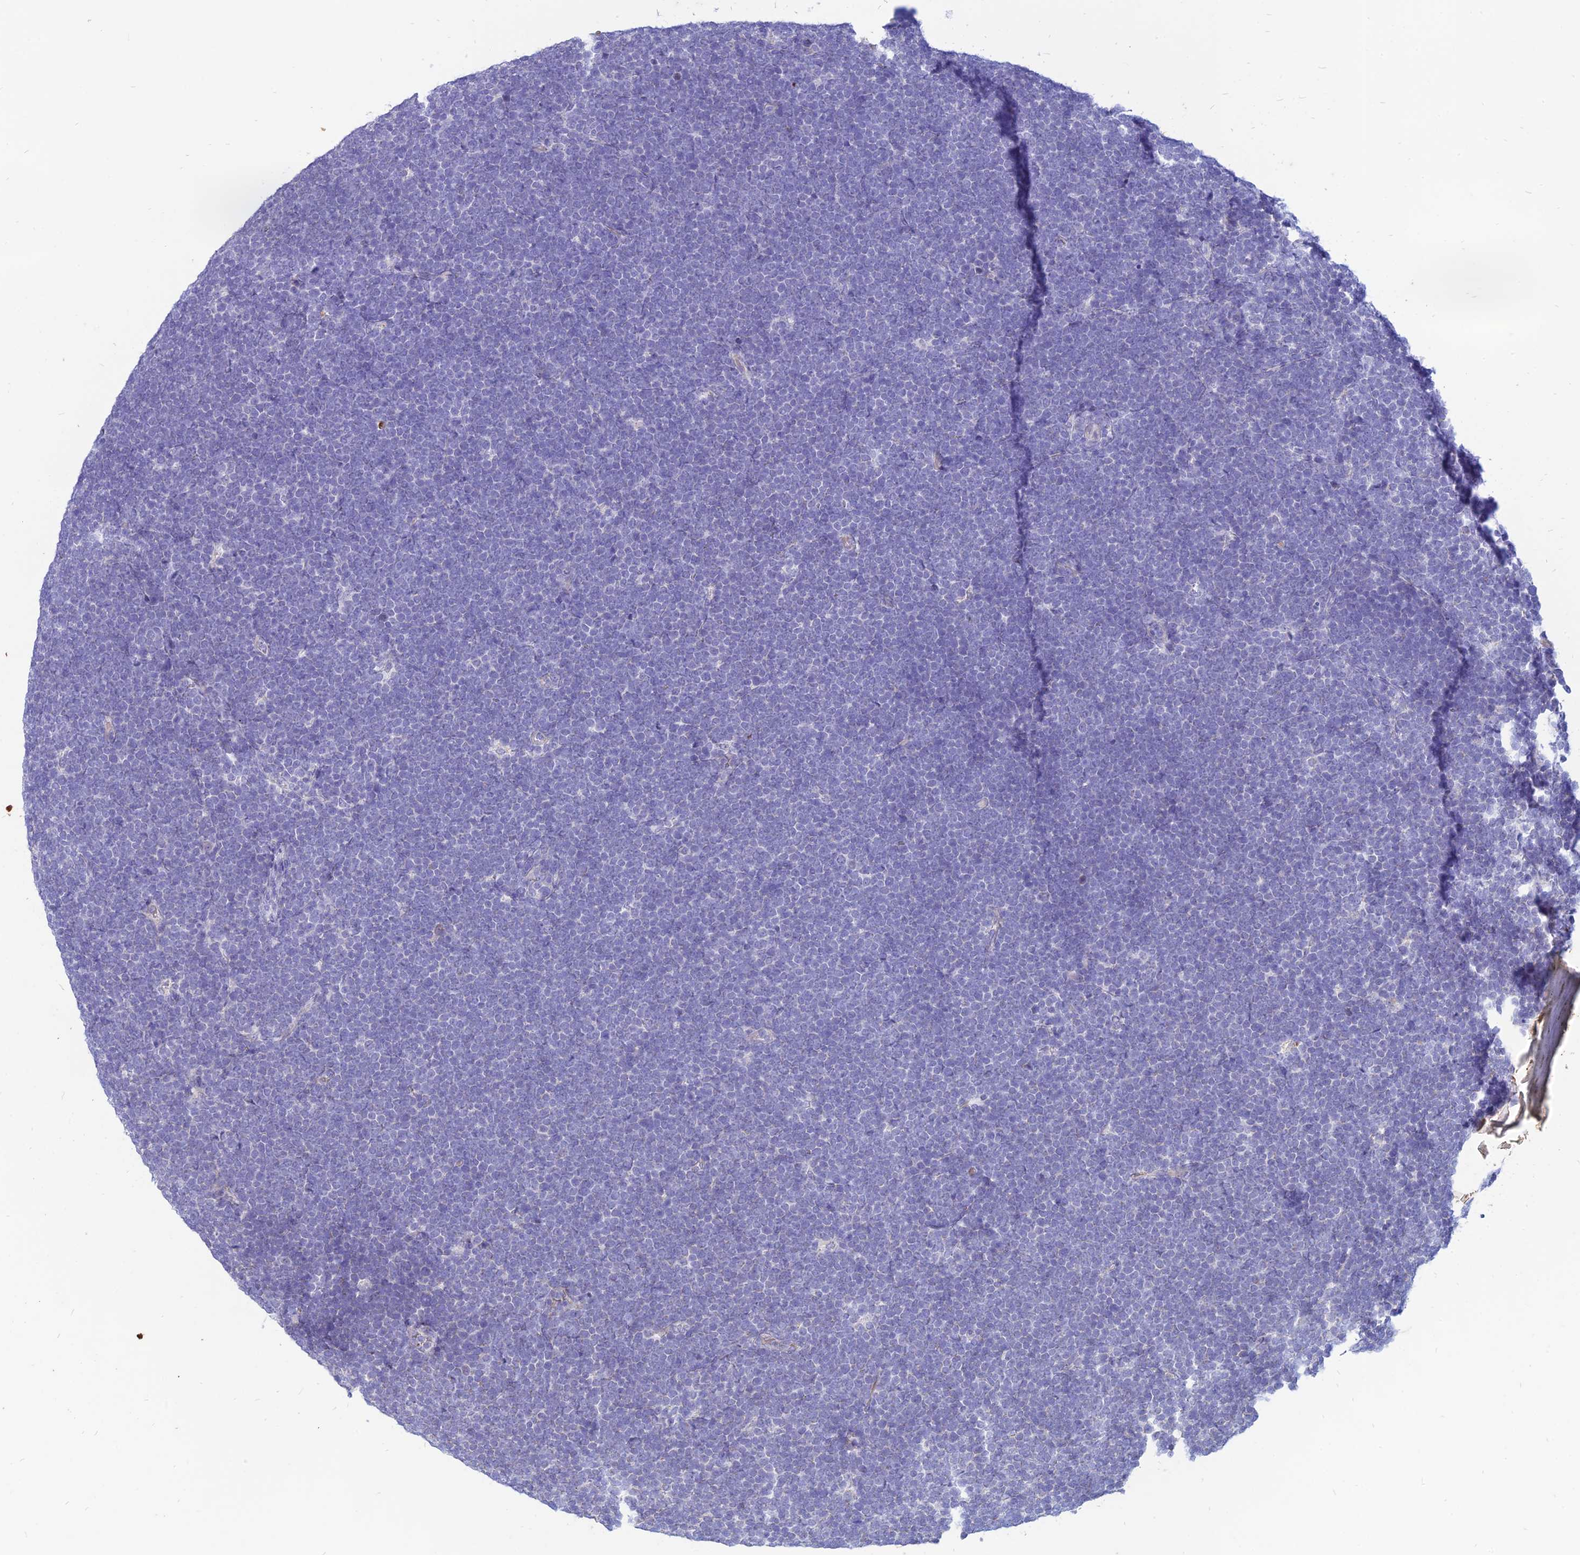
{"staining": {"intensity": "negative", "quantity": "none", "location": "none"}, "tissue": "lymphoma", "cell_type": "Tumor cells", "image_type": "cancer", "snomed": [{"axis": "morphology", "description": "Malignant lymphoma, non-Hodgkin's type, High grade"}, {"axis": "topography", "description": "Lymph node"}], "caption": "DAB (3,3'-diaminobenzidine) immunohistochemical staining of lymphoma demonstrates no significant staining in tumor cells. (Brightfield microscopy of DAB (3,3'-diaminobenzidine) IHC at high magnification).", "gene": "HHAT", "patient": {"sex": "male", "age": 13}}